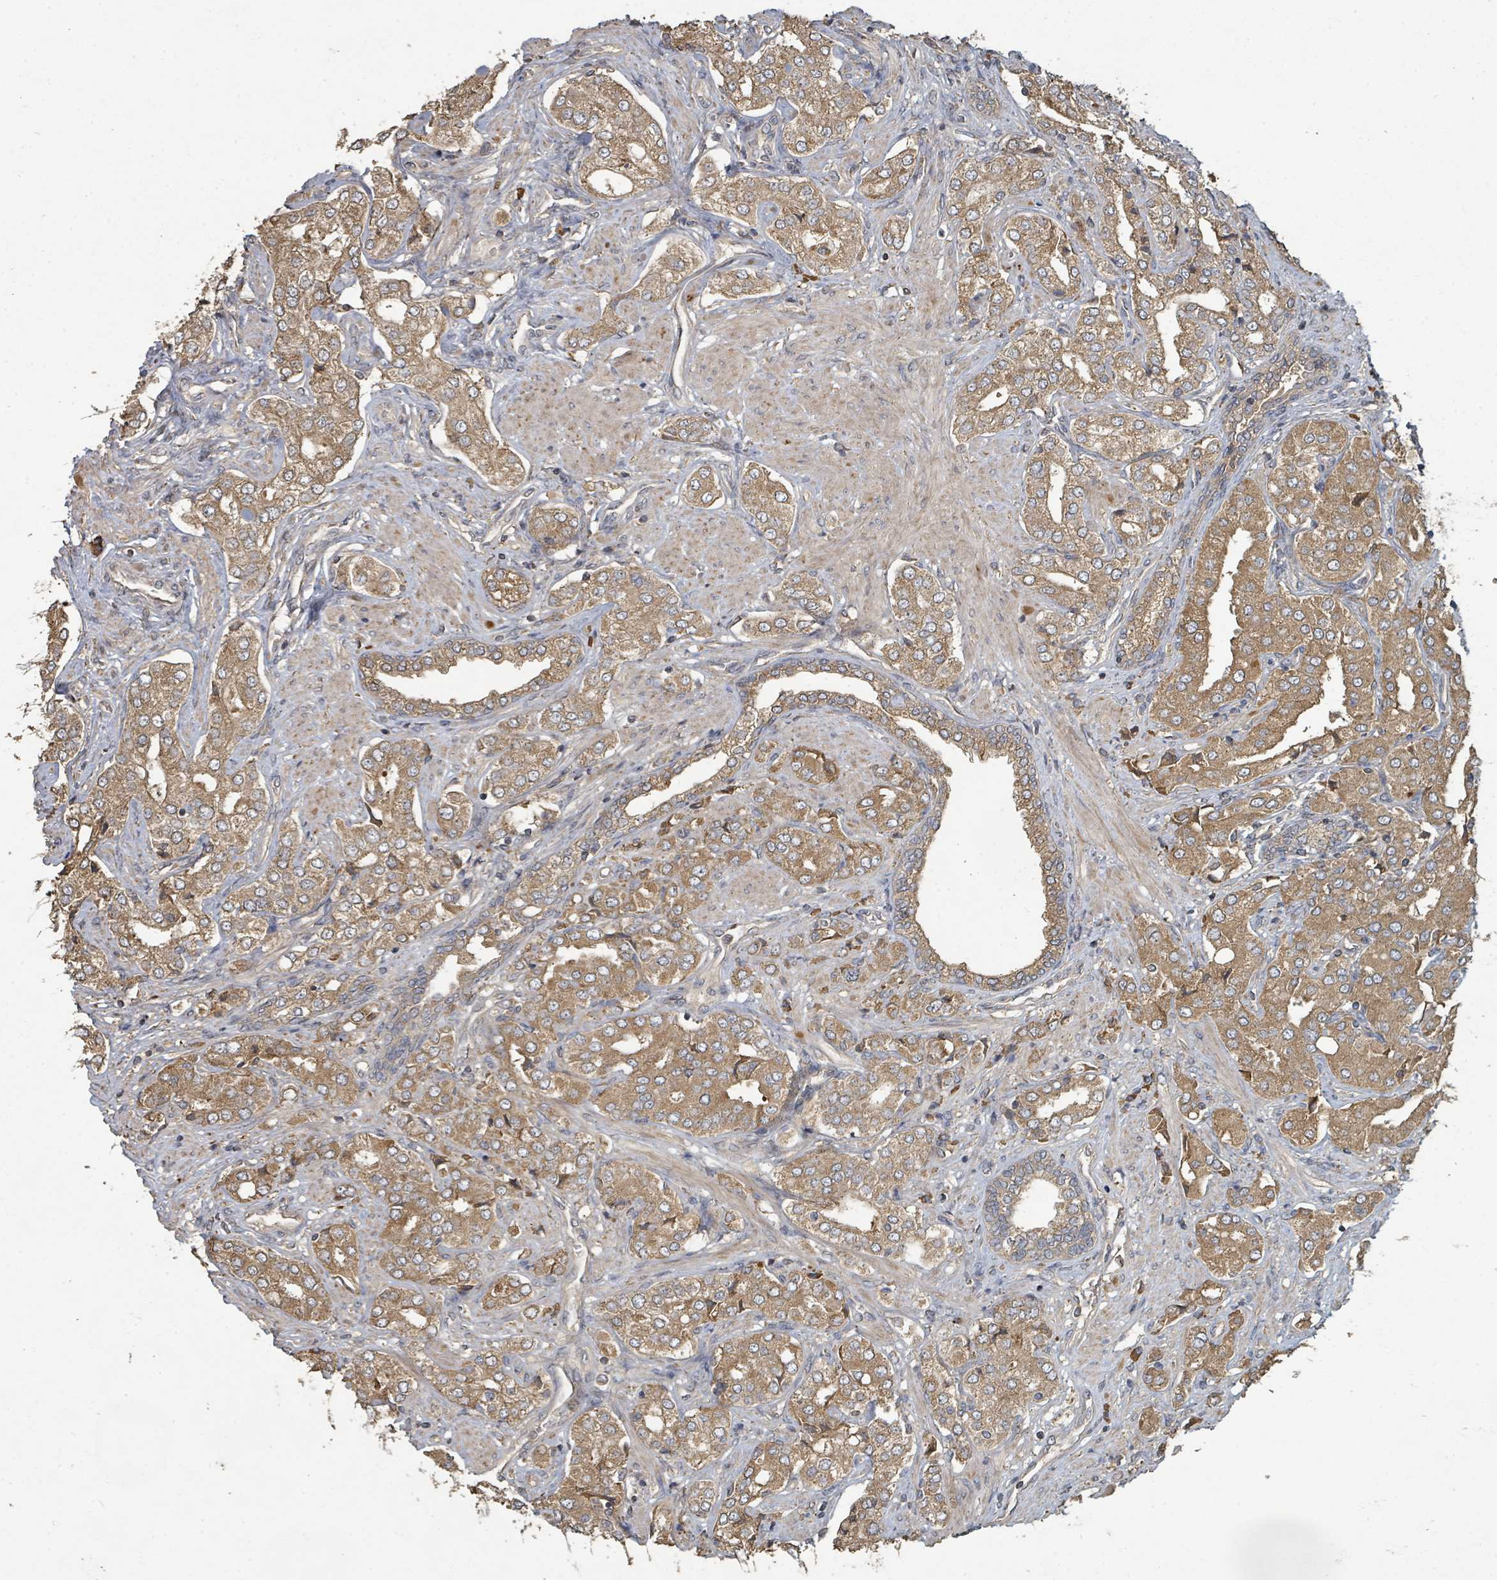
{"staining": {"intensity": "strong", "quantity": ">75%", "location": "cytoplasmic/membranous"}, "tissue": "prostate cancer", "cell_type": "Tumor cells", "image_type": "cancer", "snomed": [{"axis": "morphology", "description": "Adenocarcinoma, High grade"}, {"axis": "topography", "description": "Prostate"}], "caption": "A micrograph of prostate cancer (high-grade adenocarcinoma) stained for a protein exhibits strong cytoplasmic/membranous brown staining in tumor cells. (Stains: DAB in brown, nuclei in blue, Microscopy: brightfield microscopy at high magnification).", "gene": "WDFY1", "patient": {"sex": "male", "age": 71}}